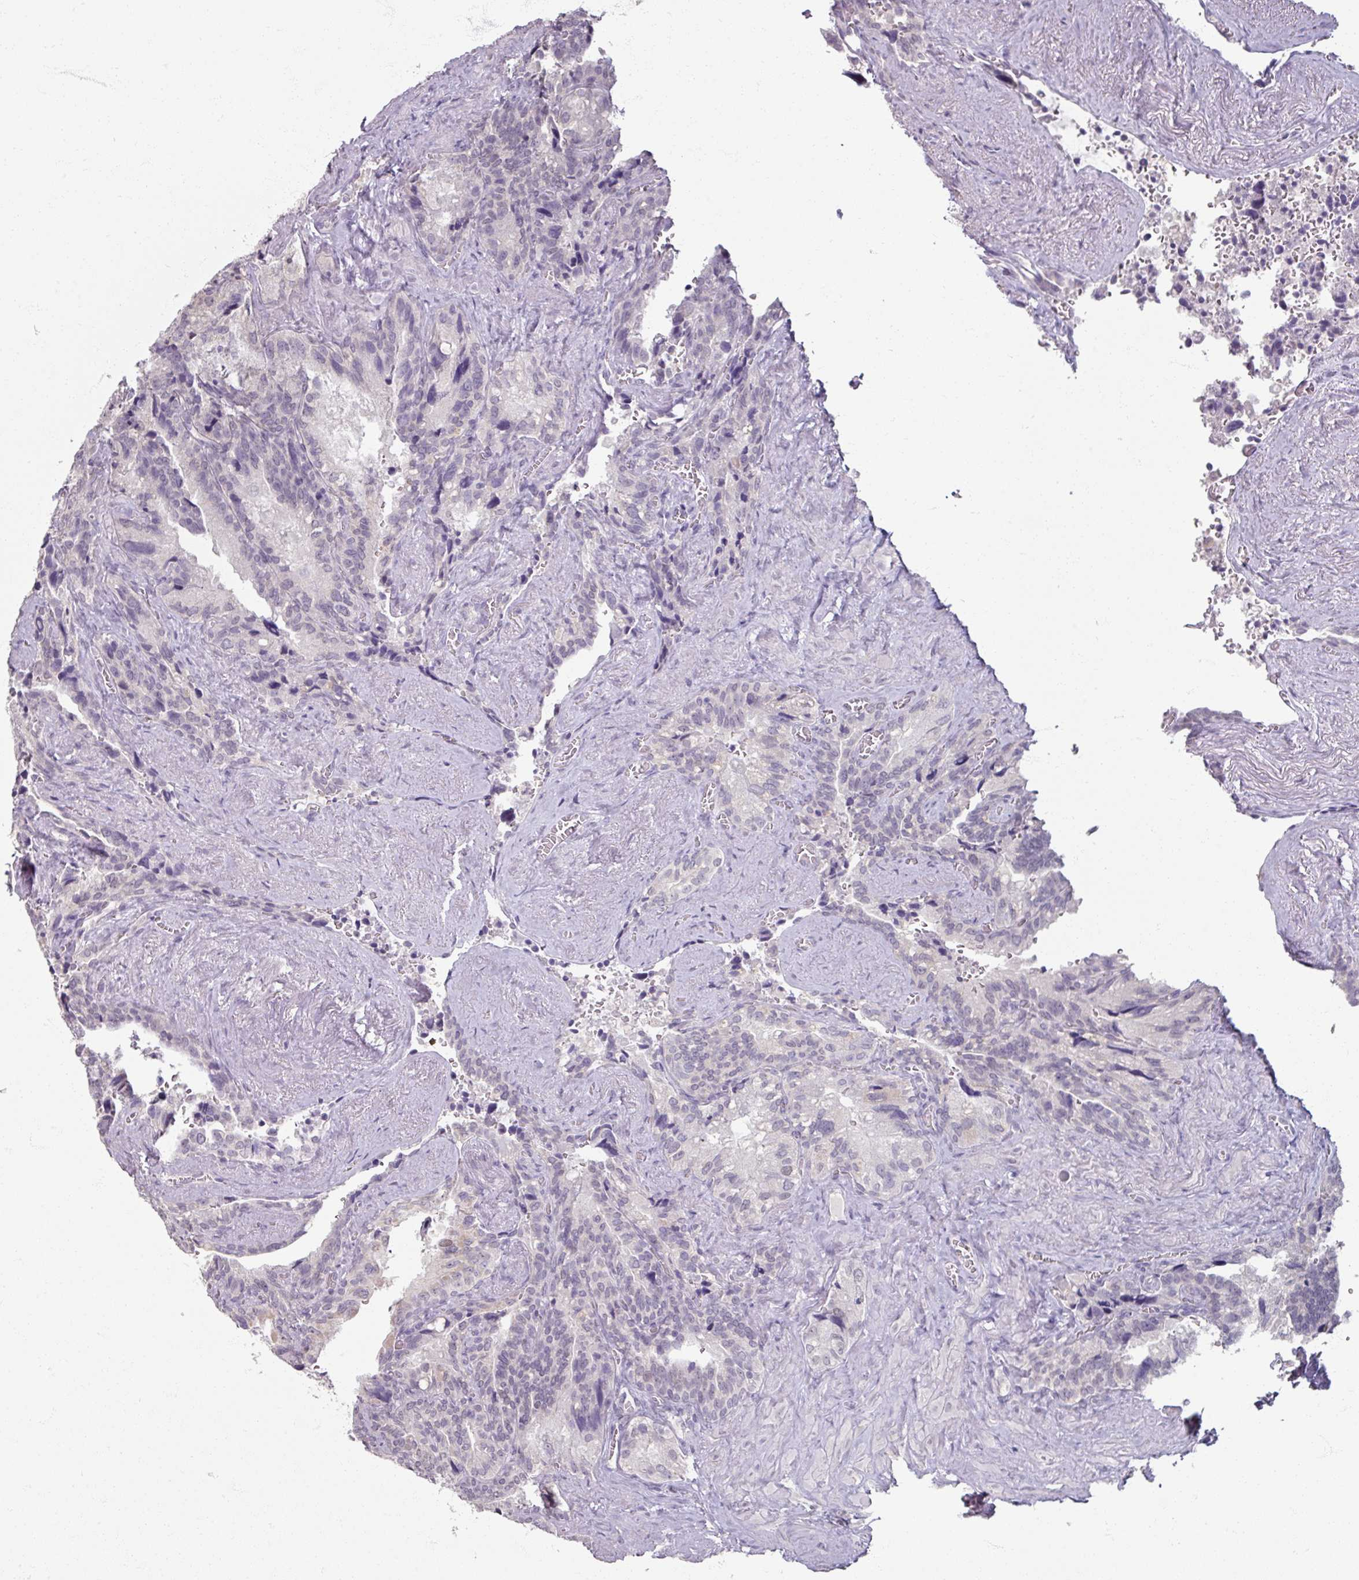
{"staining": {"intensity": "negative", "quantity": "none", "location": "none"}, "tissue": "seminal vesicle", "cell_type": "Glandular cells", "image_type": "normal", "snomed": [{"axis": "morphology", "description": "Normal tissue, NOS"}, {"axis": "topography", "description": "Seminal veicle"}], "caption": "IHC of benign human seminal vesicle reveals no positivity in glandular cells.", "gene": "SOX11", "patient": {"sex": "male", "age": 68}}